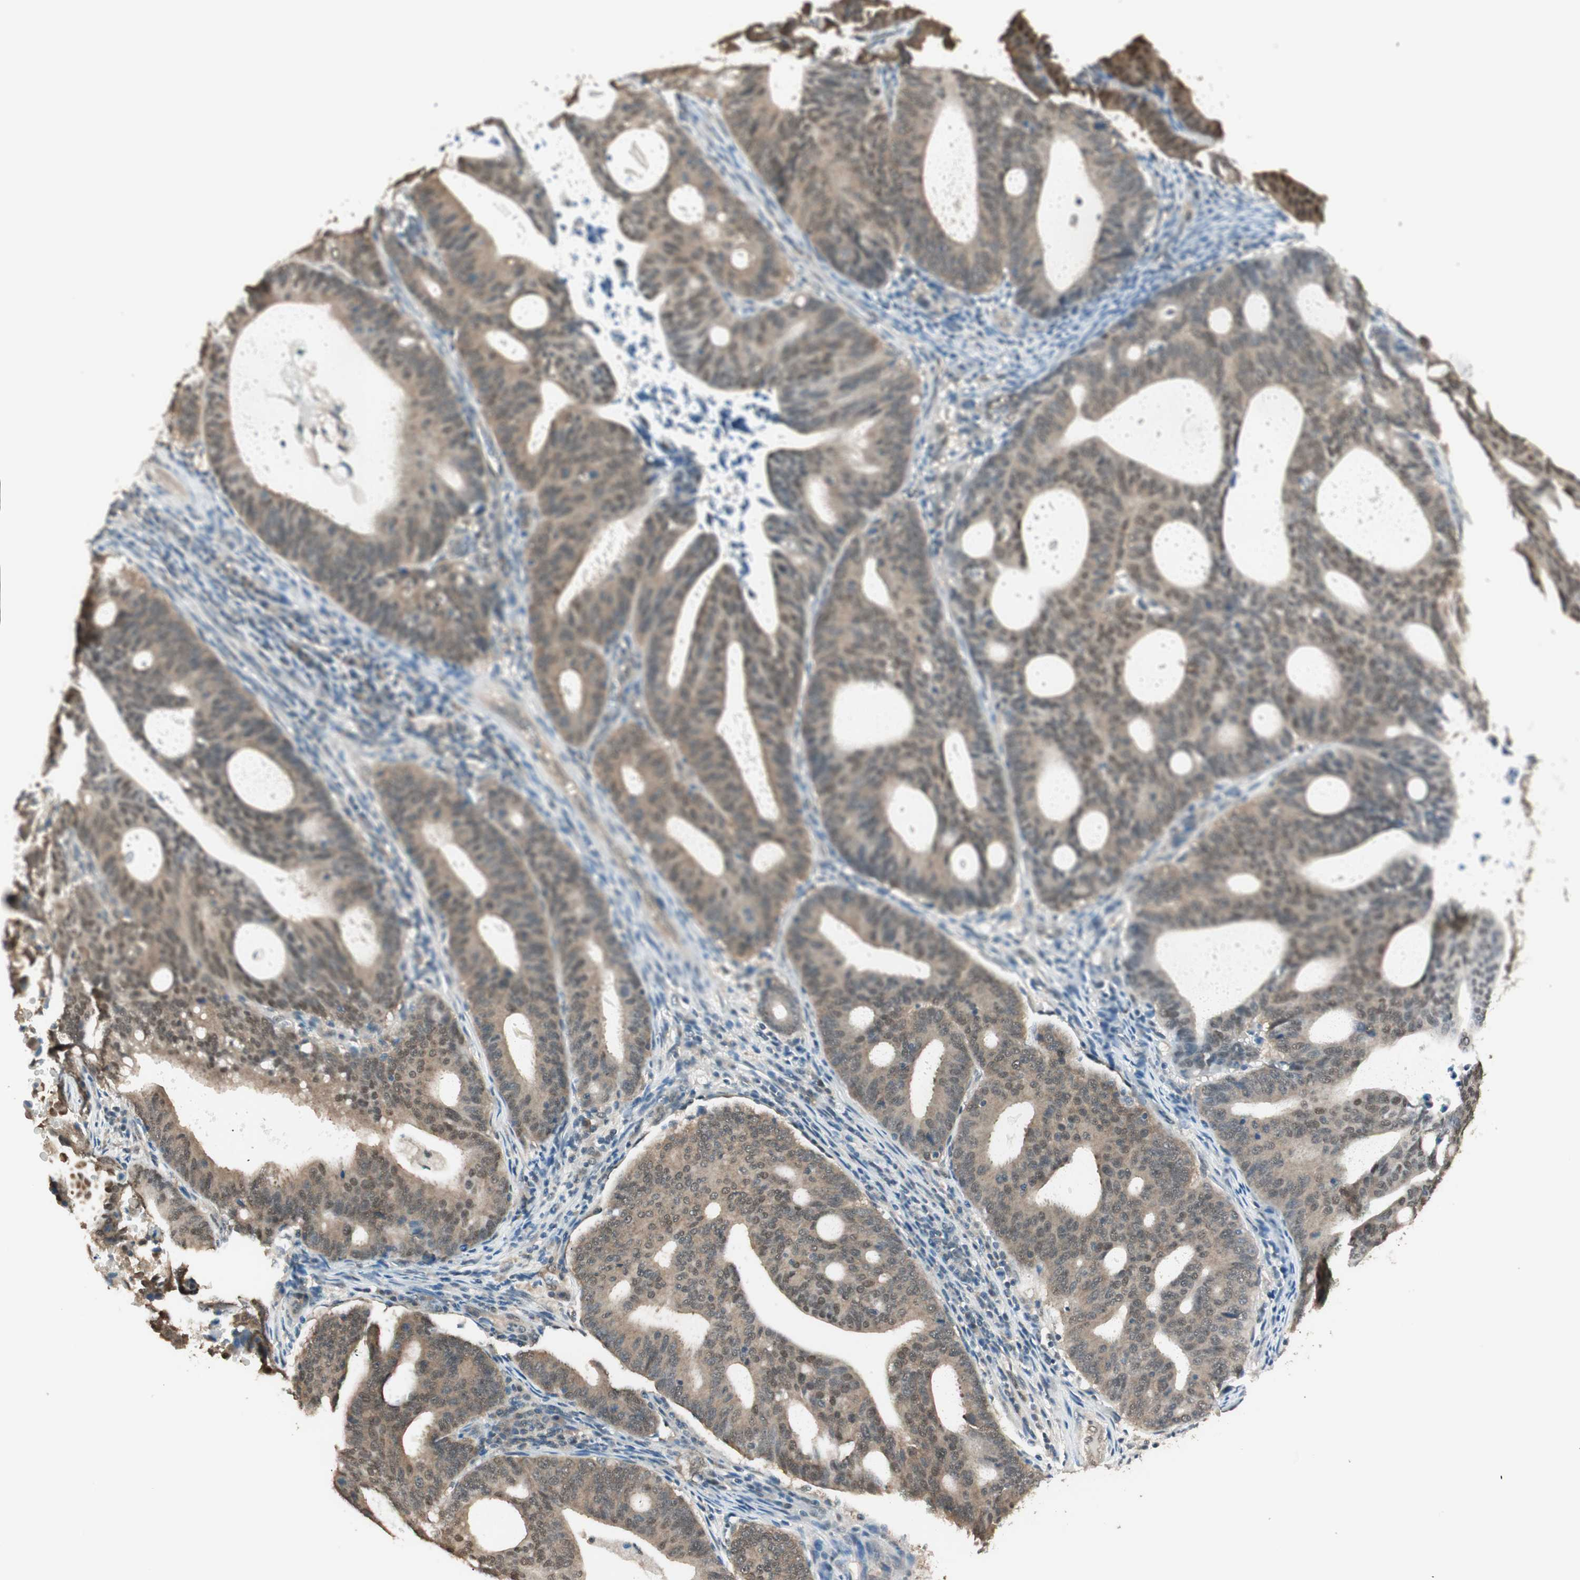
{"staining": {"intensity": "moderate", "quantity": ">75%", "location": "cytoplasmic/membranous,nuclear"}, "tissue": "endometrial cancer", "cell_type": "Tumor cells", "image_type": "cancer", "snomed": [{"axis": "morphology", "description": "Adenocarcinoma, NOS"}, {"axis": "topography", "description": "Uterus"}], "caption": "Moderate cytoplasmic/membranous and nuclear positivity for a protein is identified in approximately >75% of tumor cells of endometrial cancer using immunohistochemistry (IHC).", "gene": "USP5", "patient": {"sex": "female", "age": 83}}